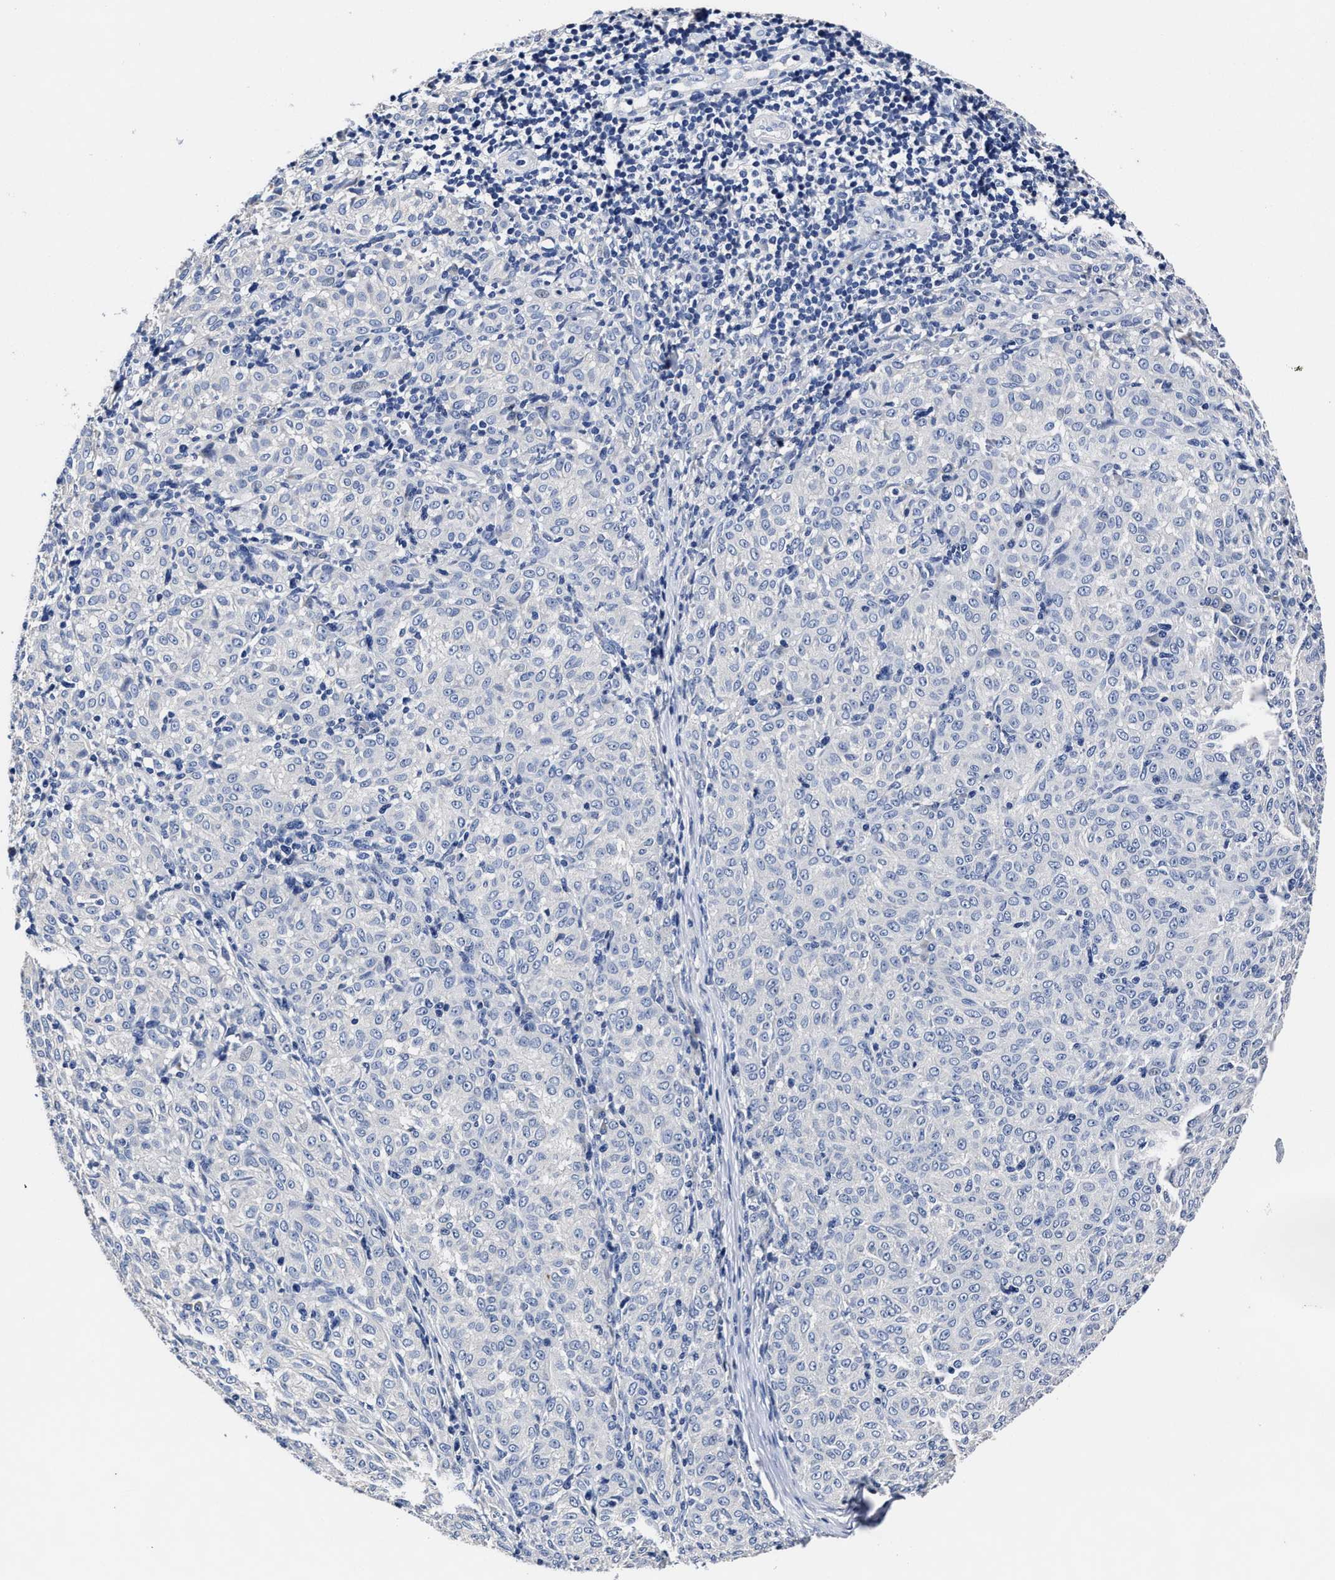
{"staining": {"intensity": "negative", "quantity": "none", "location": "none"}, "tissue": "melanoma", "cell_type": "Tumor cells", "image_type": "cancer", "snomed": [{"axis": "morphology", "description": "Malignant melanoma, NOS"}, {"axis": "topography", "description": "Skin"}], "caption": "Tumor cells are negative for protein expression in human melanoma.", "gene": "OLFML2A", "patient": {"sex": "female", "age": 72}}